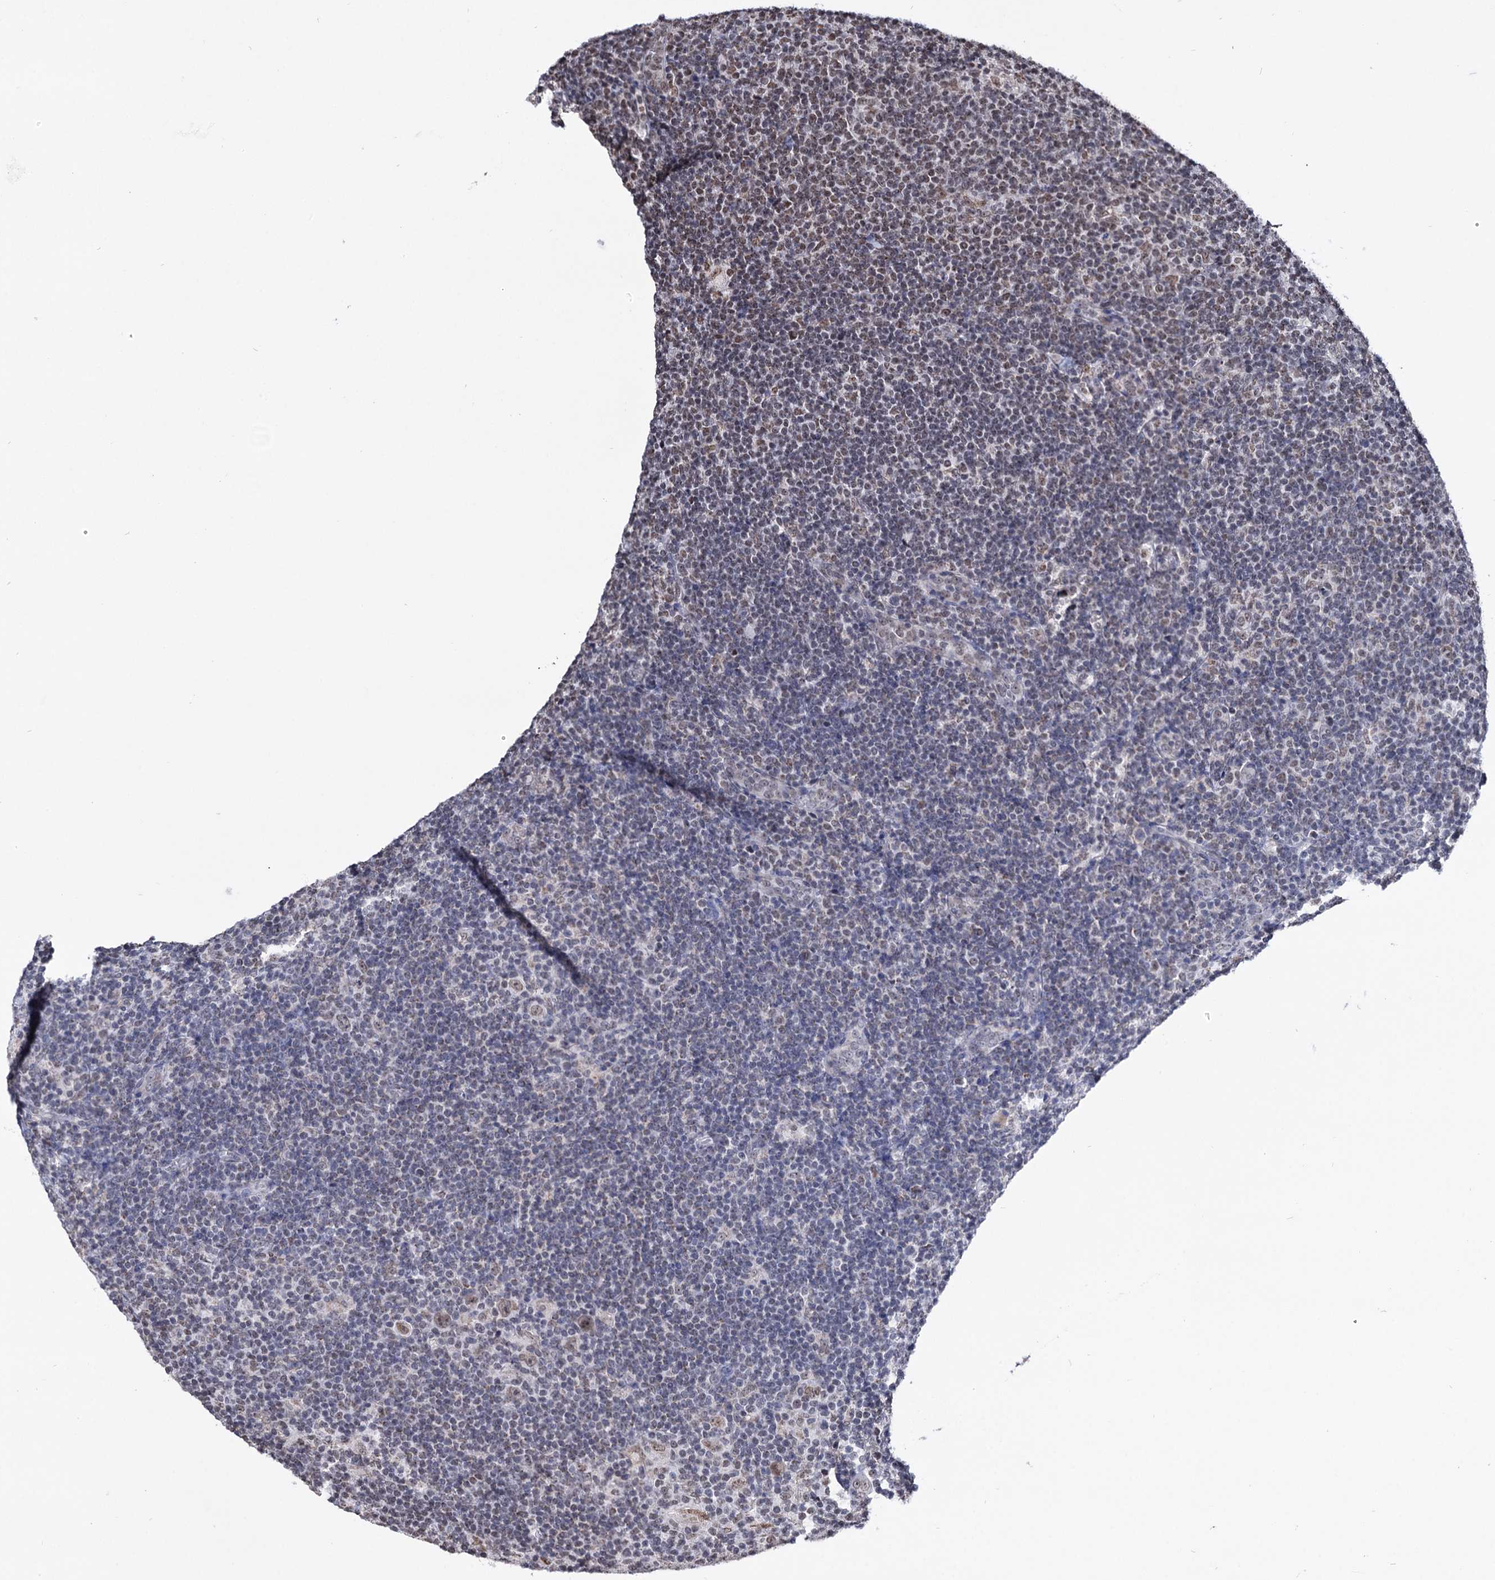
{"staining": {"intensity": "moderate", "quantity": ">75%", "location": "nuclear"}, "tissue": "lymphoma", "cell_type": "Tumor cells", "image_type": "cancer", "snomed": [{"axis": "morphology", "description": "Hodgkin's disease, NOS"}, {"axis": "topography", "description": "Lymph node"}], "caption": "Protein staining of Hodgkin's disease tissue demonstrates moderate nuclear staining in approximately >75% of tumor cells.", "gene": "ABHD10", "patient": {"sex": "female", "age": 57}}